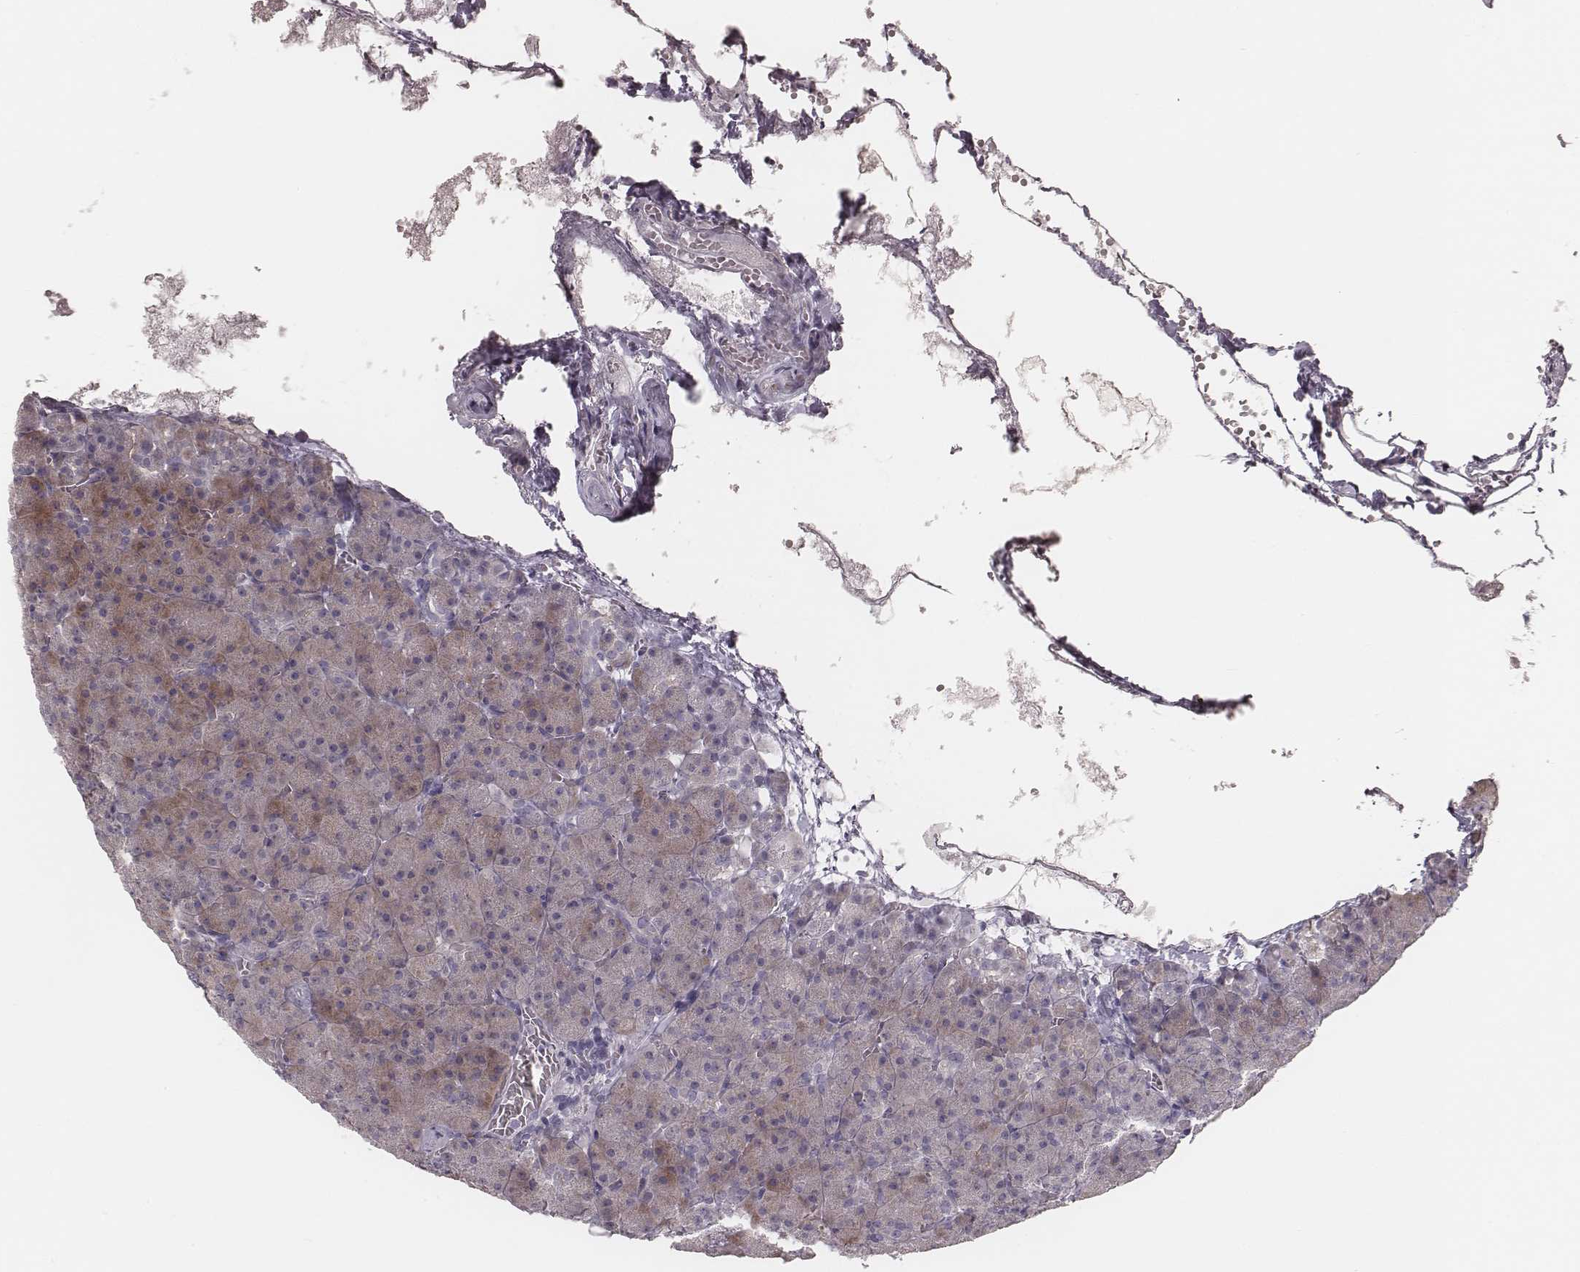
{"staining": {"intensity": "moderate", "quantity": "<25%", "location": "cytoplasmic/membranous"}, "tissue": "pancreas", "cell_type": "Exocrine glandular cells", "image_type": "normal", "snomed": [{"axis": "morphology", "description": "Normal tissue, NOS"}, {"axis": "topography", "description": "Pancreas"}], "caption": "Pancreas stained with DAB immunohistochemistry reveals low levels of moderate cytoplasmic/membranous positivity in approximately <25% of exocrine glandular cells. The protein is shown in brown color, while the nuclei are stained blue.", "gene": "KIF5C", "patient": {"sex": "female", "age": 74}}